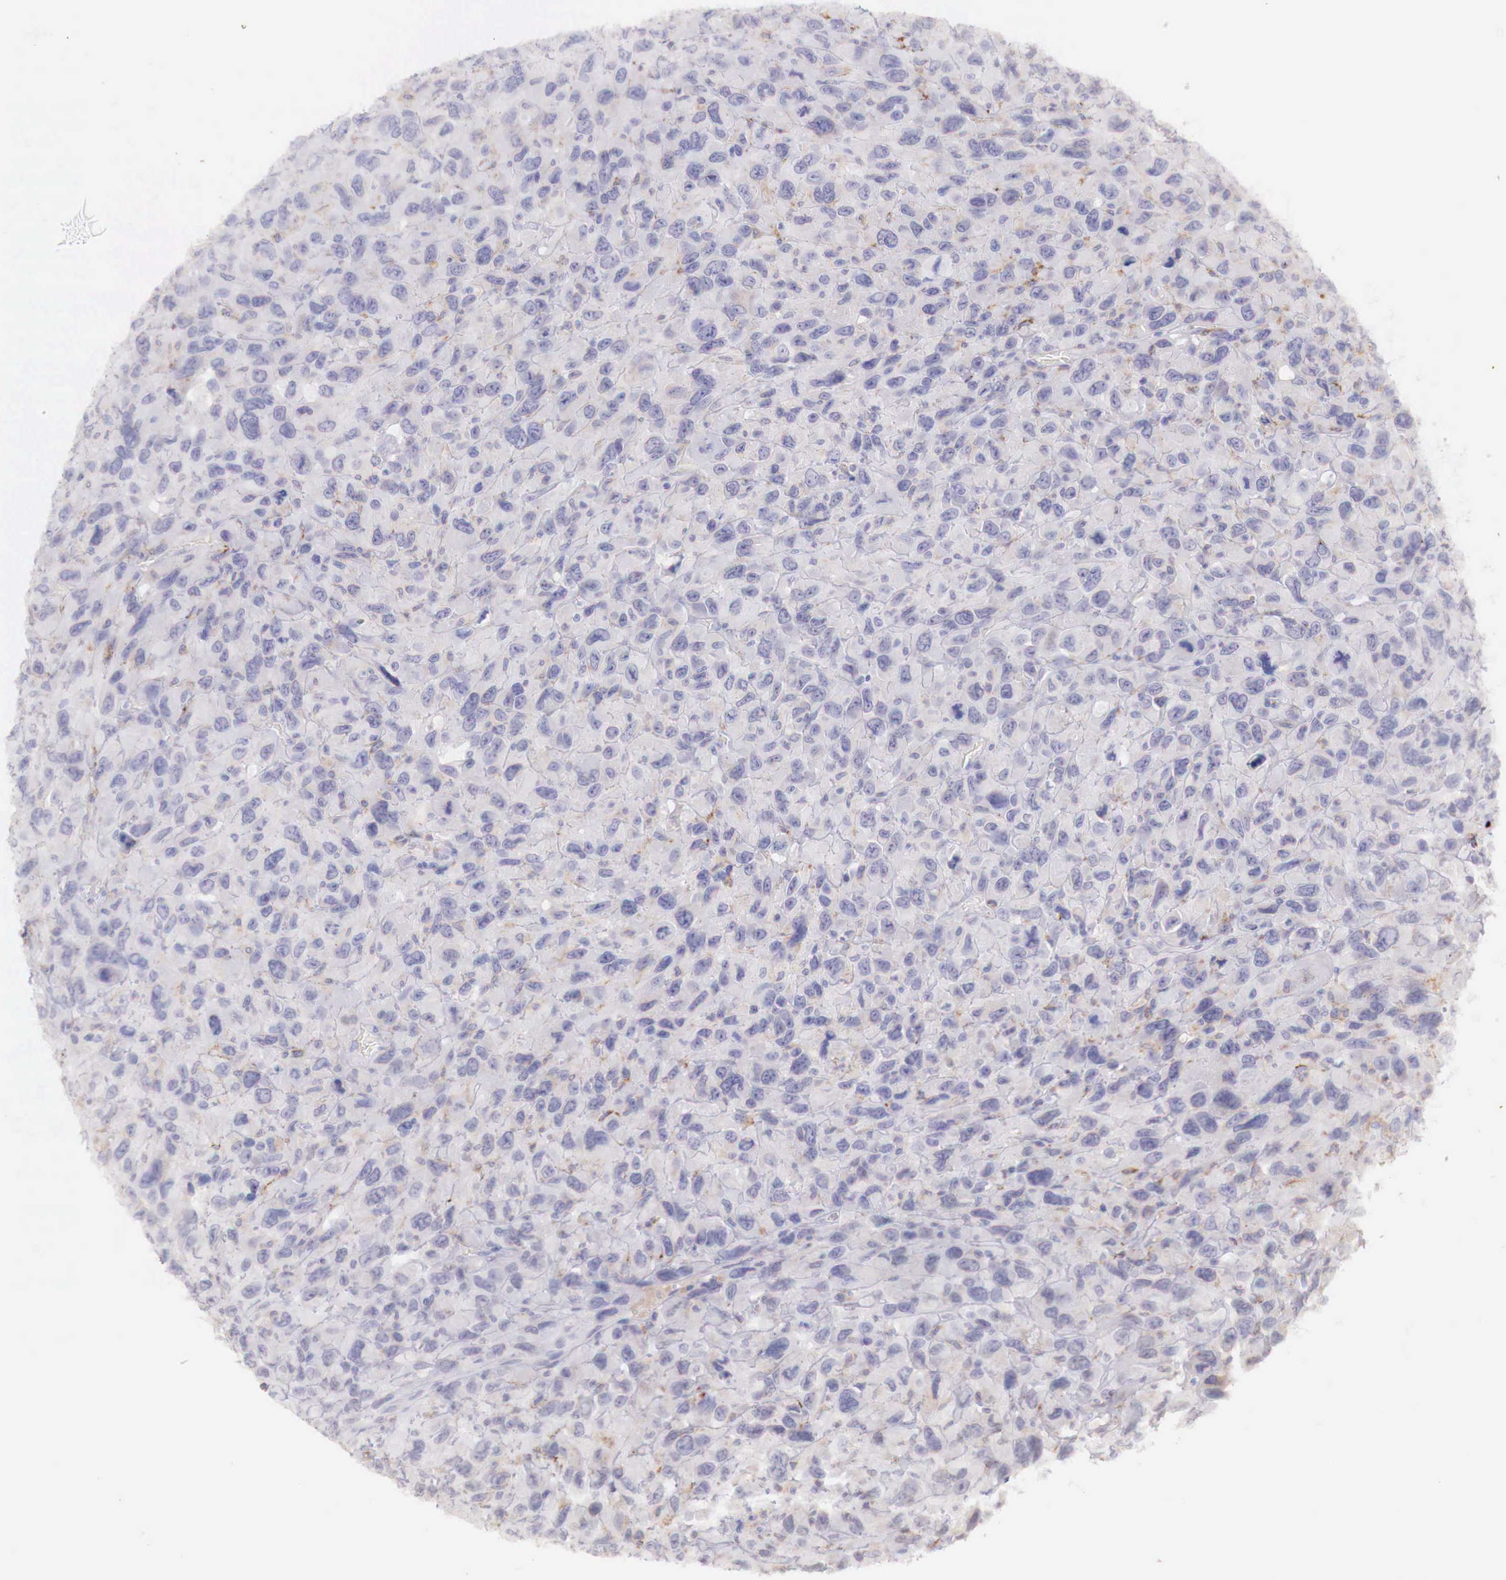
{"staining": {"intensity": "weak", "quantity": "25%-75%", "location": "cytoplasmic/membranous"}, "tissue": "renal cancer", "cell_type": "Tumor cells", "image_type": "cancer", "snomed": [{"axis": "morphology", "description": "Adenocarcinoma, NOS"}, {"axis": "topography", "description": "Kidney"}], "caption": "Immunohistochemistry of human renal adenocarcinoma exhibits low levels of weak cytoplasmic/membranous expression in approximately 25%-75% of tumor cells.", "gene": "XPNPEP2", "patient": {"sex": "male", "age": 79}}